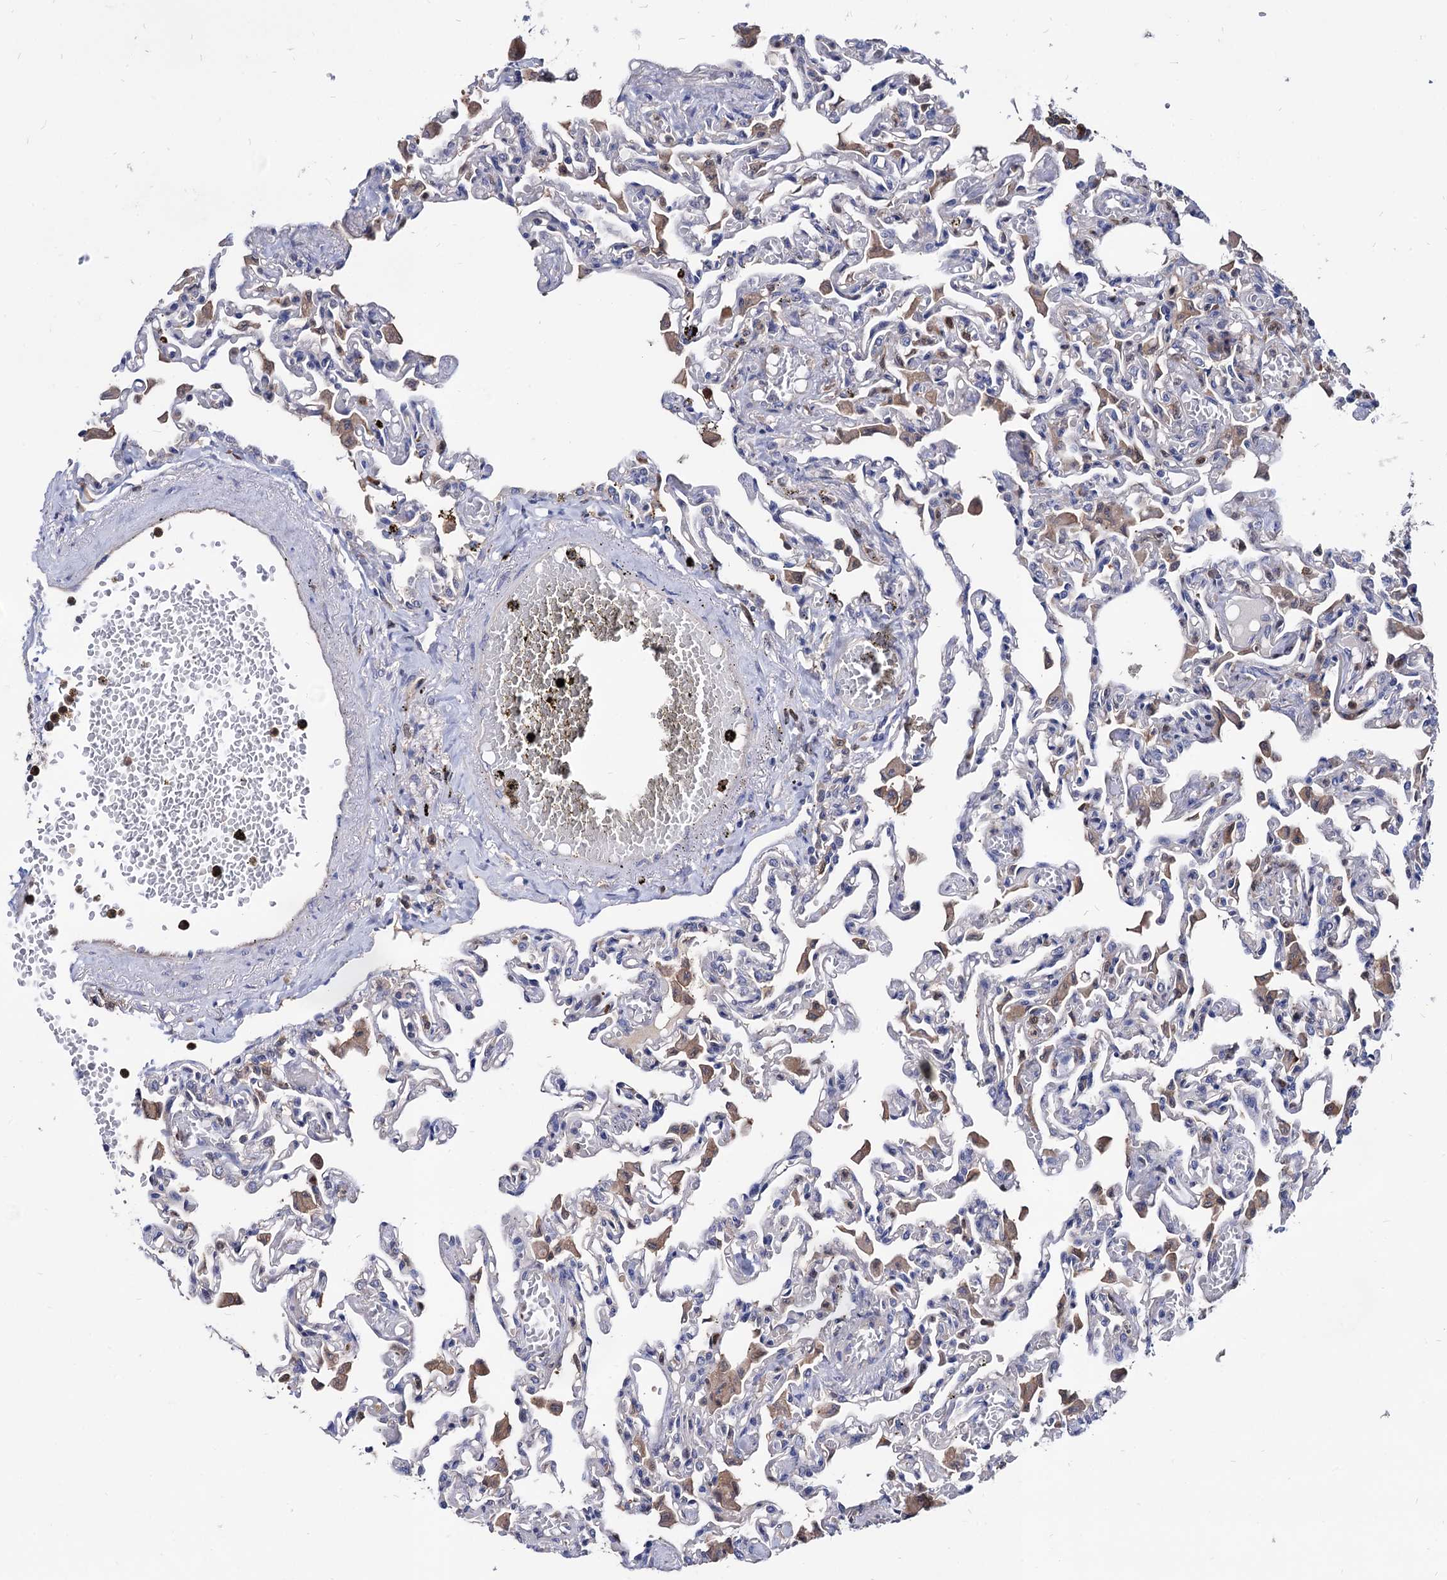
{"staining": {"intensity": "negative", "quantity": "none", "location": "none"}, "tissue": "lung", "cell_type": "Alveolar cells", "image_type": "normal", "snomed": [{"axis": "morphology", "description": "Normal tissue, NOS"}, {"axis": "topography", "description": "Bronchus"}, {"axis": "topography", "description": "Lung"}], "caption": "Immunohistochemical staining of unremarkable lung exhibits no significant positivity in alveolar cells. (DAB IHC with hematoxylin counter stain).", "gene": "CPPED1", "patient": {"sex": "female", "age": 49}}